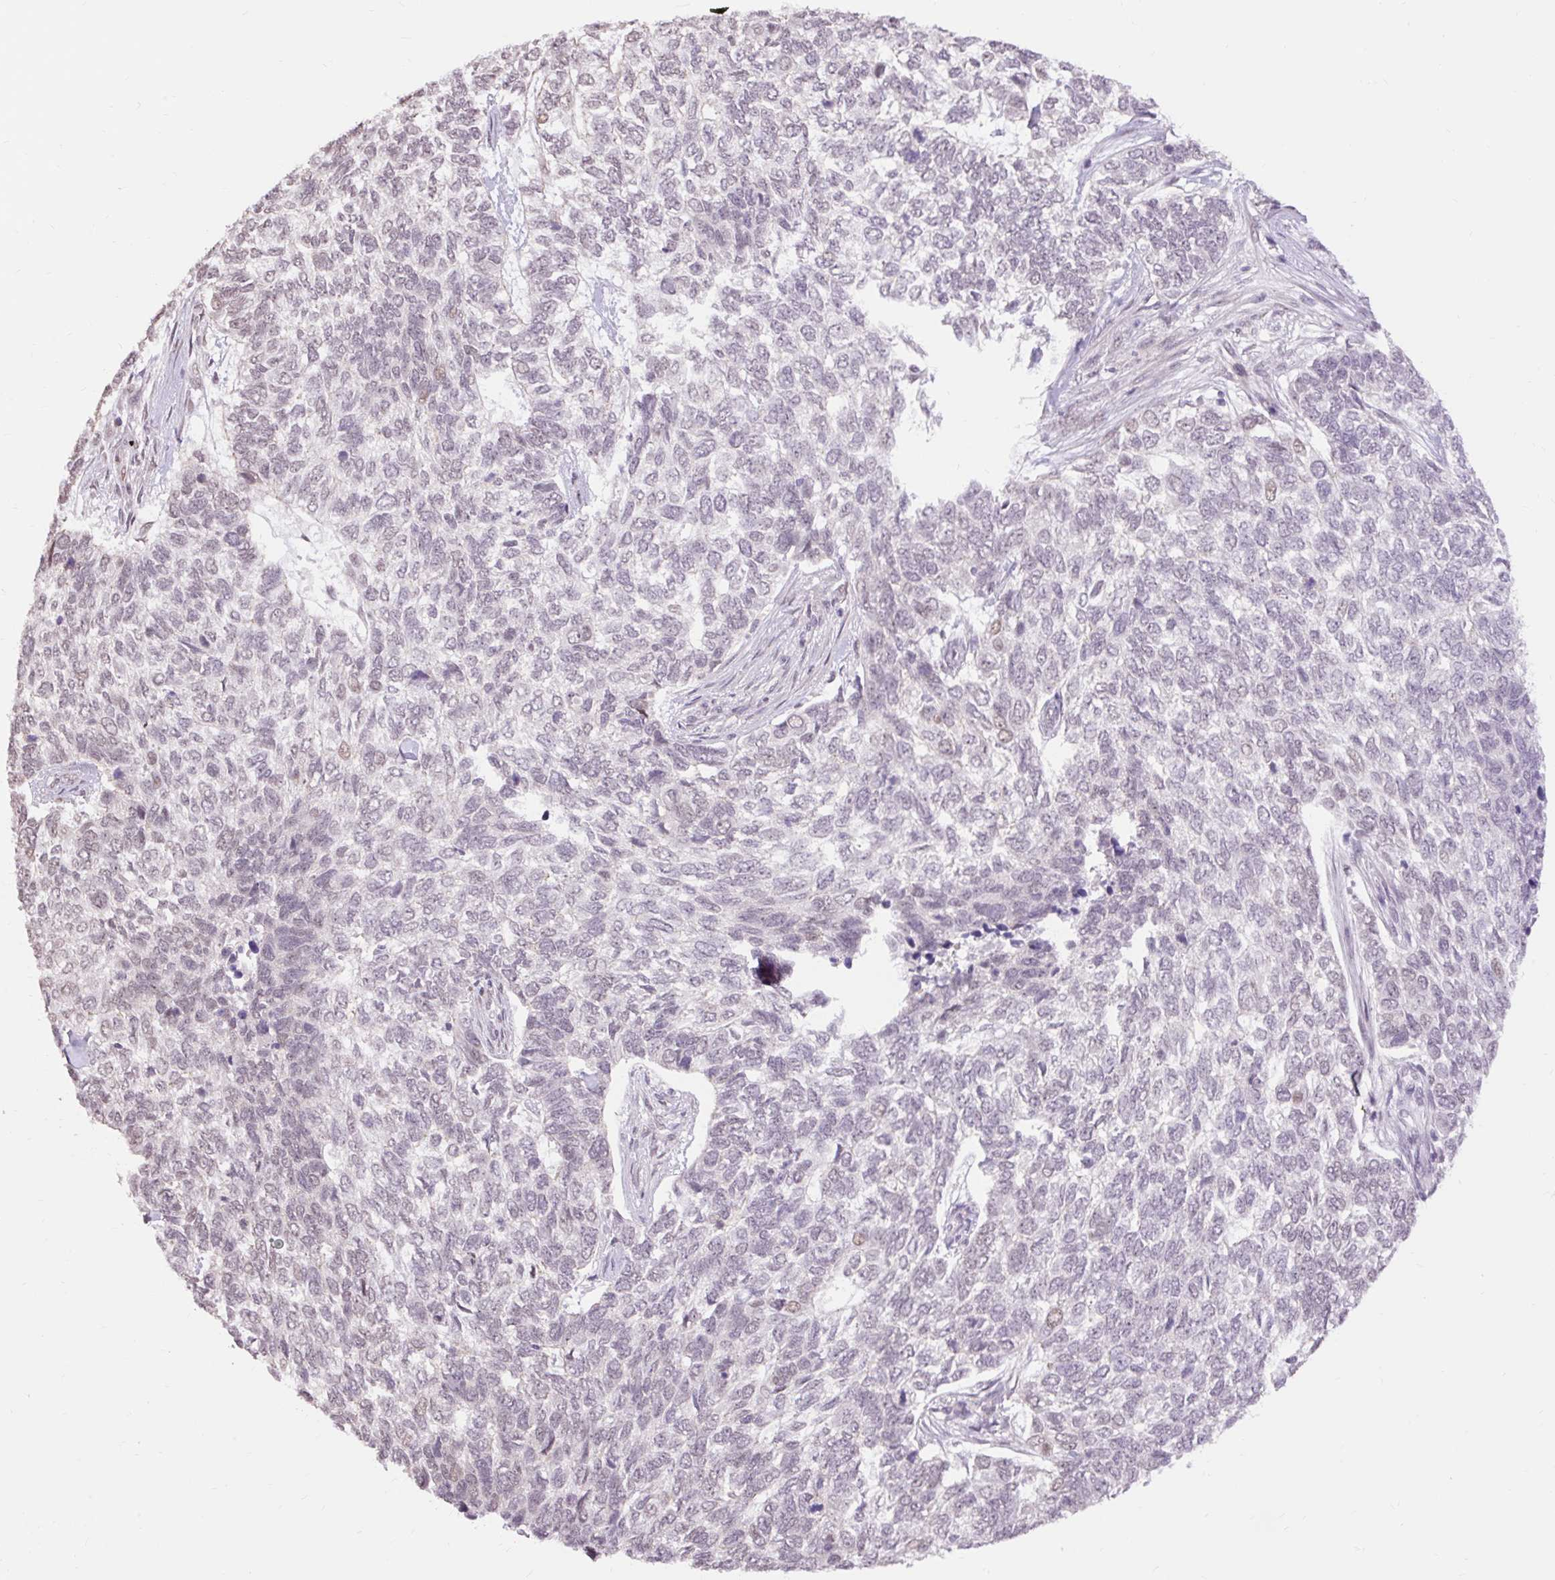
{"staining": {"intensity": "weak", "quantity": "25%-75%", "location": "nuclear"}, "tissue": "skin cancer", "cell_type": "Tumor cells", "image_type": "cancer", "snomed": [{"axis": "morphology", "description": "Basal cell carcinoma"}, {"axis": "topography", "description": "Skin"}], "caption": "This image shows skin cancer stained with IHC to label a protein in brown. The nuclear of tumor cells show weak positivity for the protein. Nuclei are counter-stained blue.", "gene": "NPIPB12", "patient": {"sex": "female", "age": 65}}